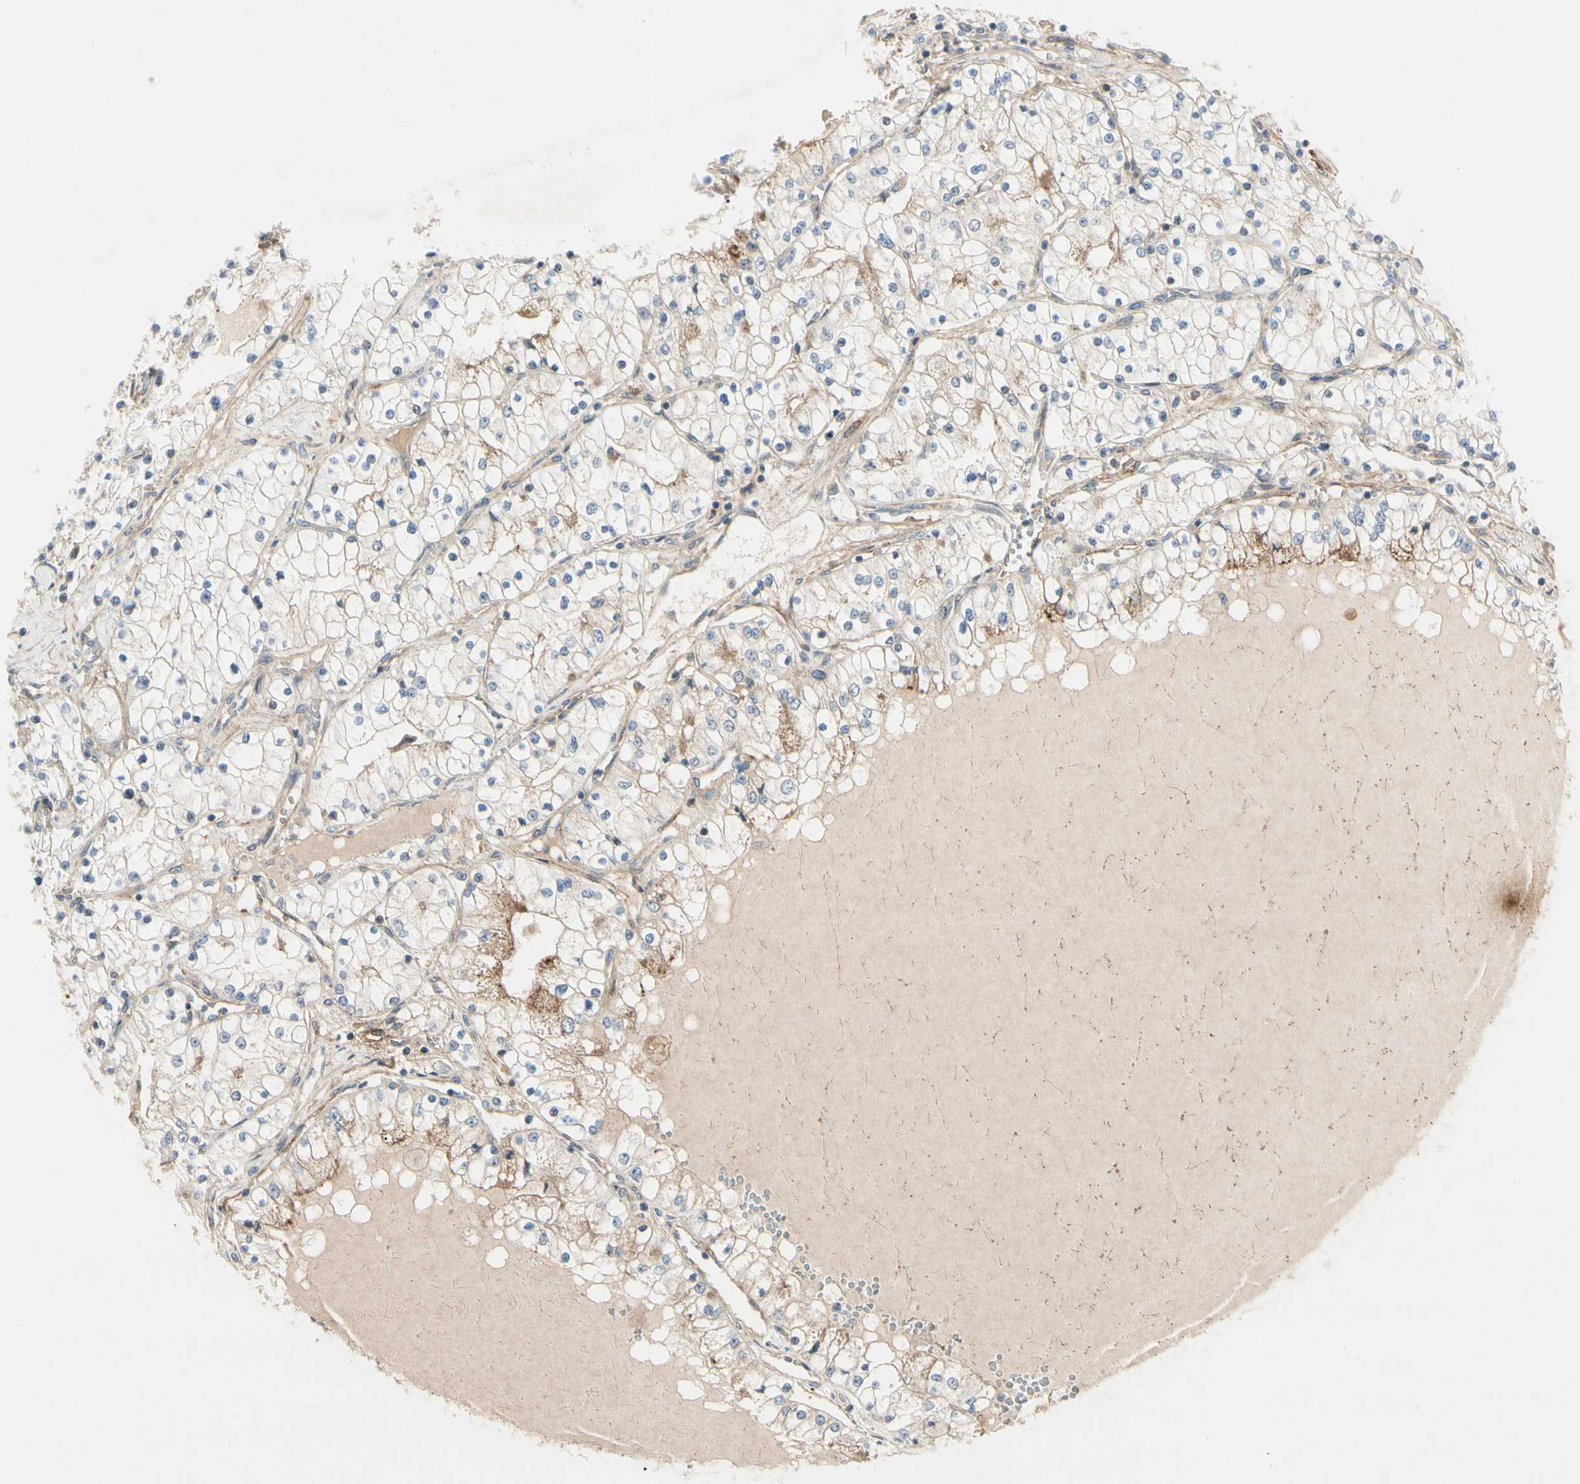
{"staining": {"intensity": "weak", "quantity": ">75%", "location": "cytoplasmic/membranous"}, "tissue": "renal cancer", "cell_type": "Tumor cells", "image_type": "cancer", "snomed": [{"axis": "morphology", "description": "Adenocarcinoma, NOS"}, {"axis": "topography", "description": "Kidney"}], "caption": "Renal cancer stained with IHC demonstrates weak cytoplasmic/membranous positivity in about >75% of tumor cells.", "gene": "F2R", "patient": {"sex": "male", "age": 68}}